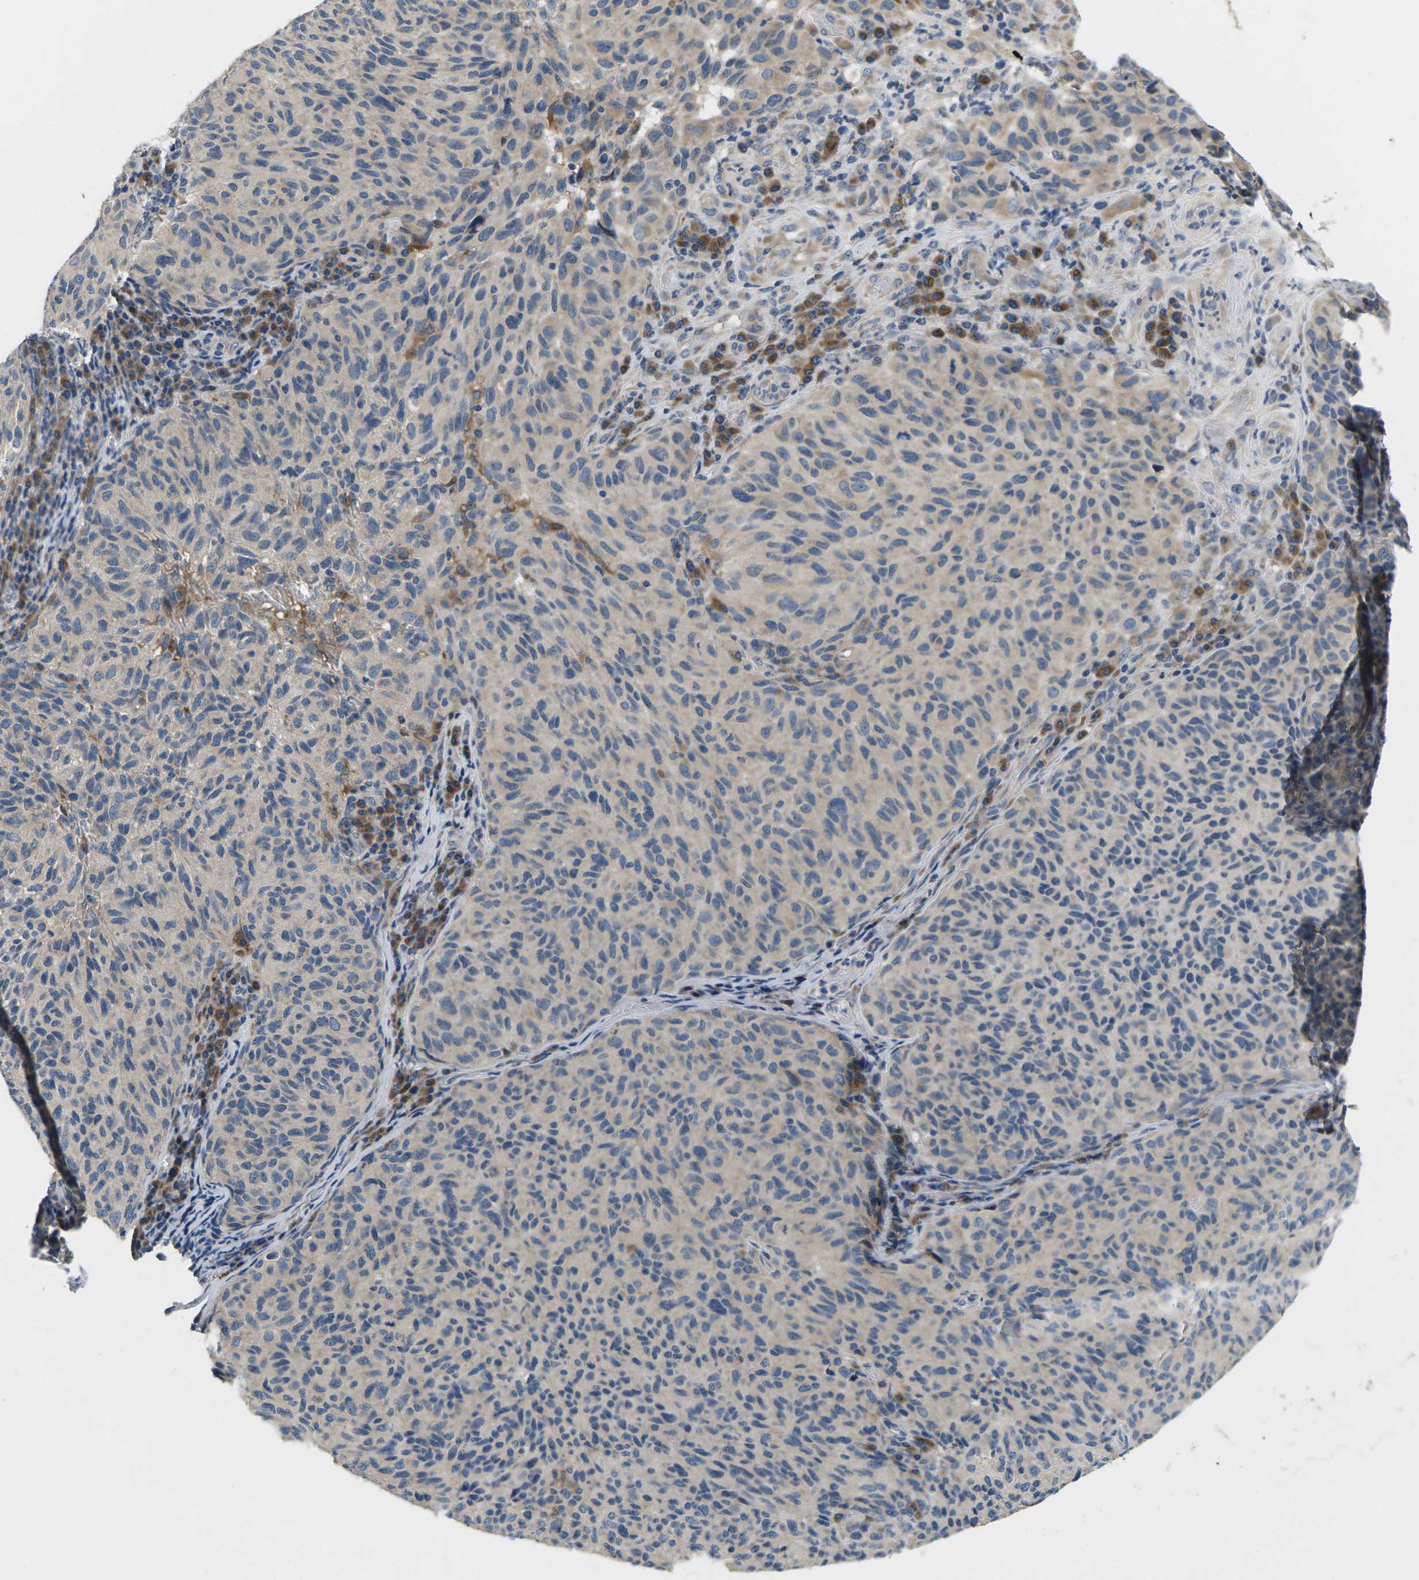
{"staining": {"intensity": "weak", "quantity": "<25%", "location": "cytoplasmic/membranous"}, "tissue": "melanoma", "cell_type": "Tumor cells", "image_type": "cancer", "snomed": [{"axis": "morphology", "description": "Malignant melanoma, NOS"}, {"axis": "topography", "description": "Skin"}], "caption": "High magnification brightfield microscopy of melanoma stained with DAB (3,3'-diaminobenzidine) (brown) and counterstained with hematoxylin (blue): tumor cells show no significant staining.", "gene": "ERGIC3", "patient": {"sex": "female", "age": 73}}